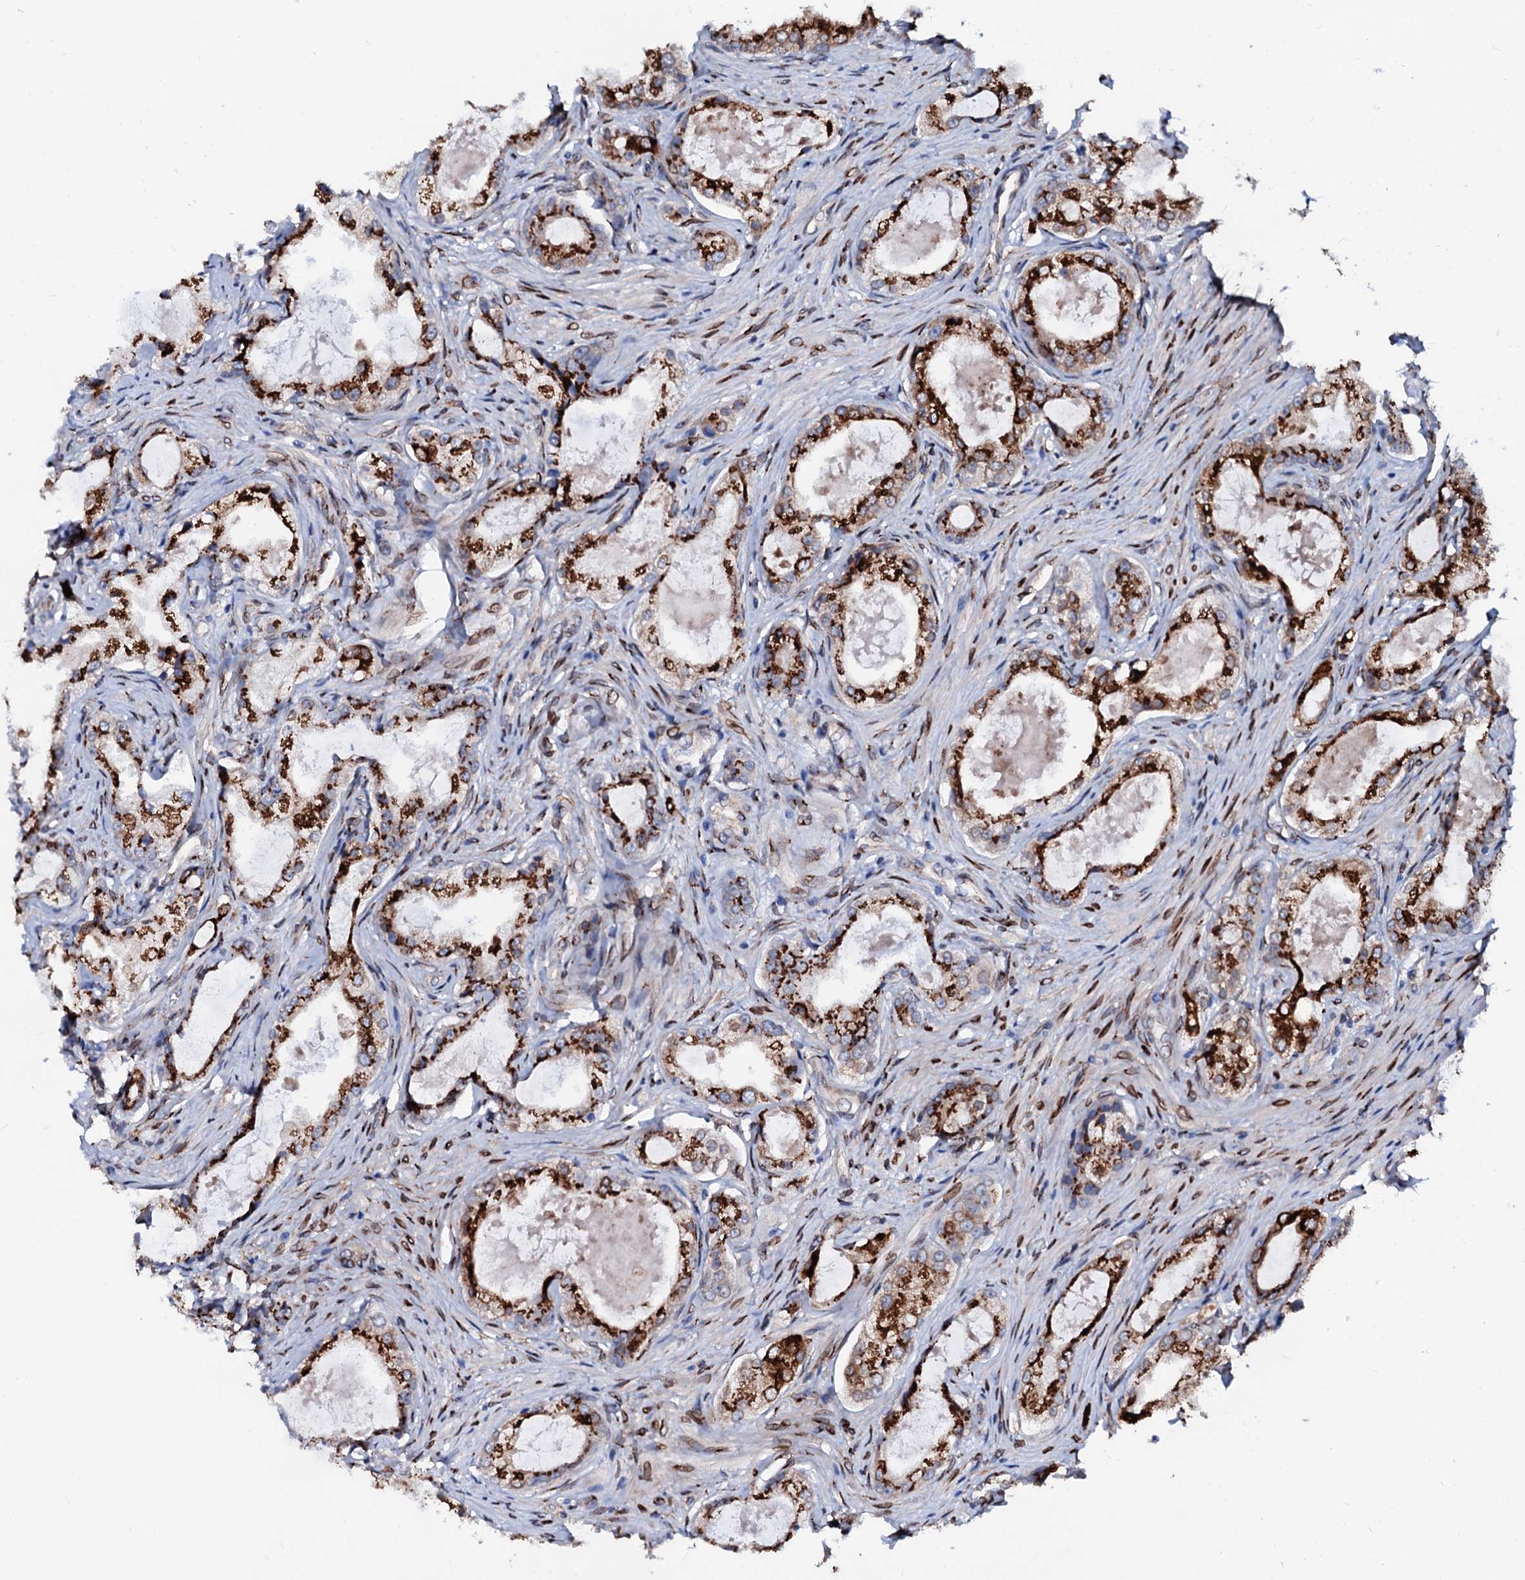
{"staining": {"intensity": "strong", "quantity": ">75%", "location": "cytoplasmic/membranous"}, "tissue": "prostate cancer", "cell_type": "Tumor cells", "image_type": "cancer", "snomed": [{"axis": "morphology", "description": "Adenocarcinoma, Low grade"}, {"axis": "topography", "description": "Prostate"}], "caption": "Human prostate cancer (low-grade adenocarcinoma) stained for a protein (brown) shows strong cytoplasmic/membranous positive staining in approximately >75% of tumor cells.", "gene": "TMCO3", "patient": {"sex": "male", "age": 68}}